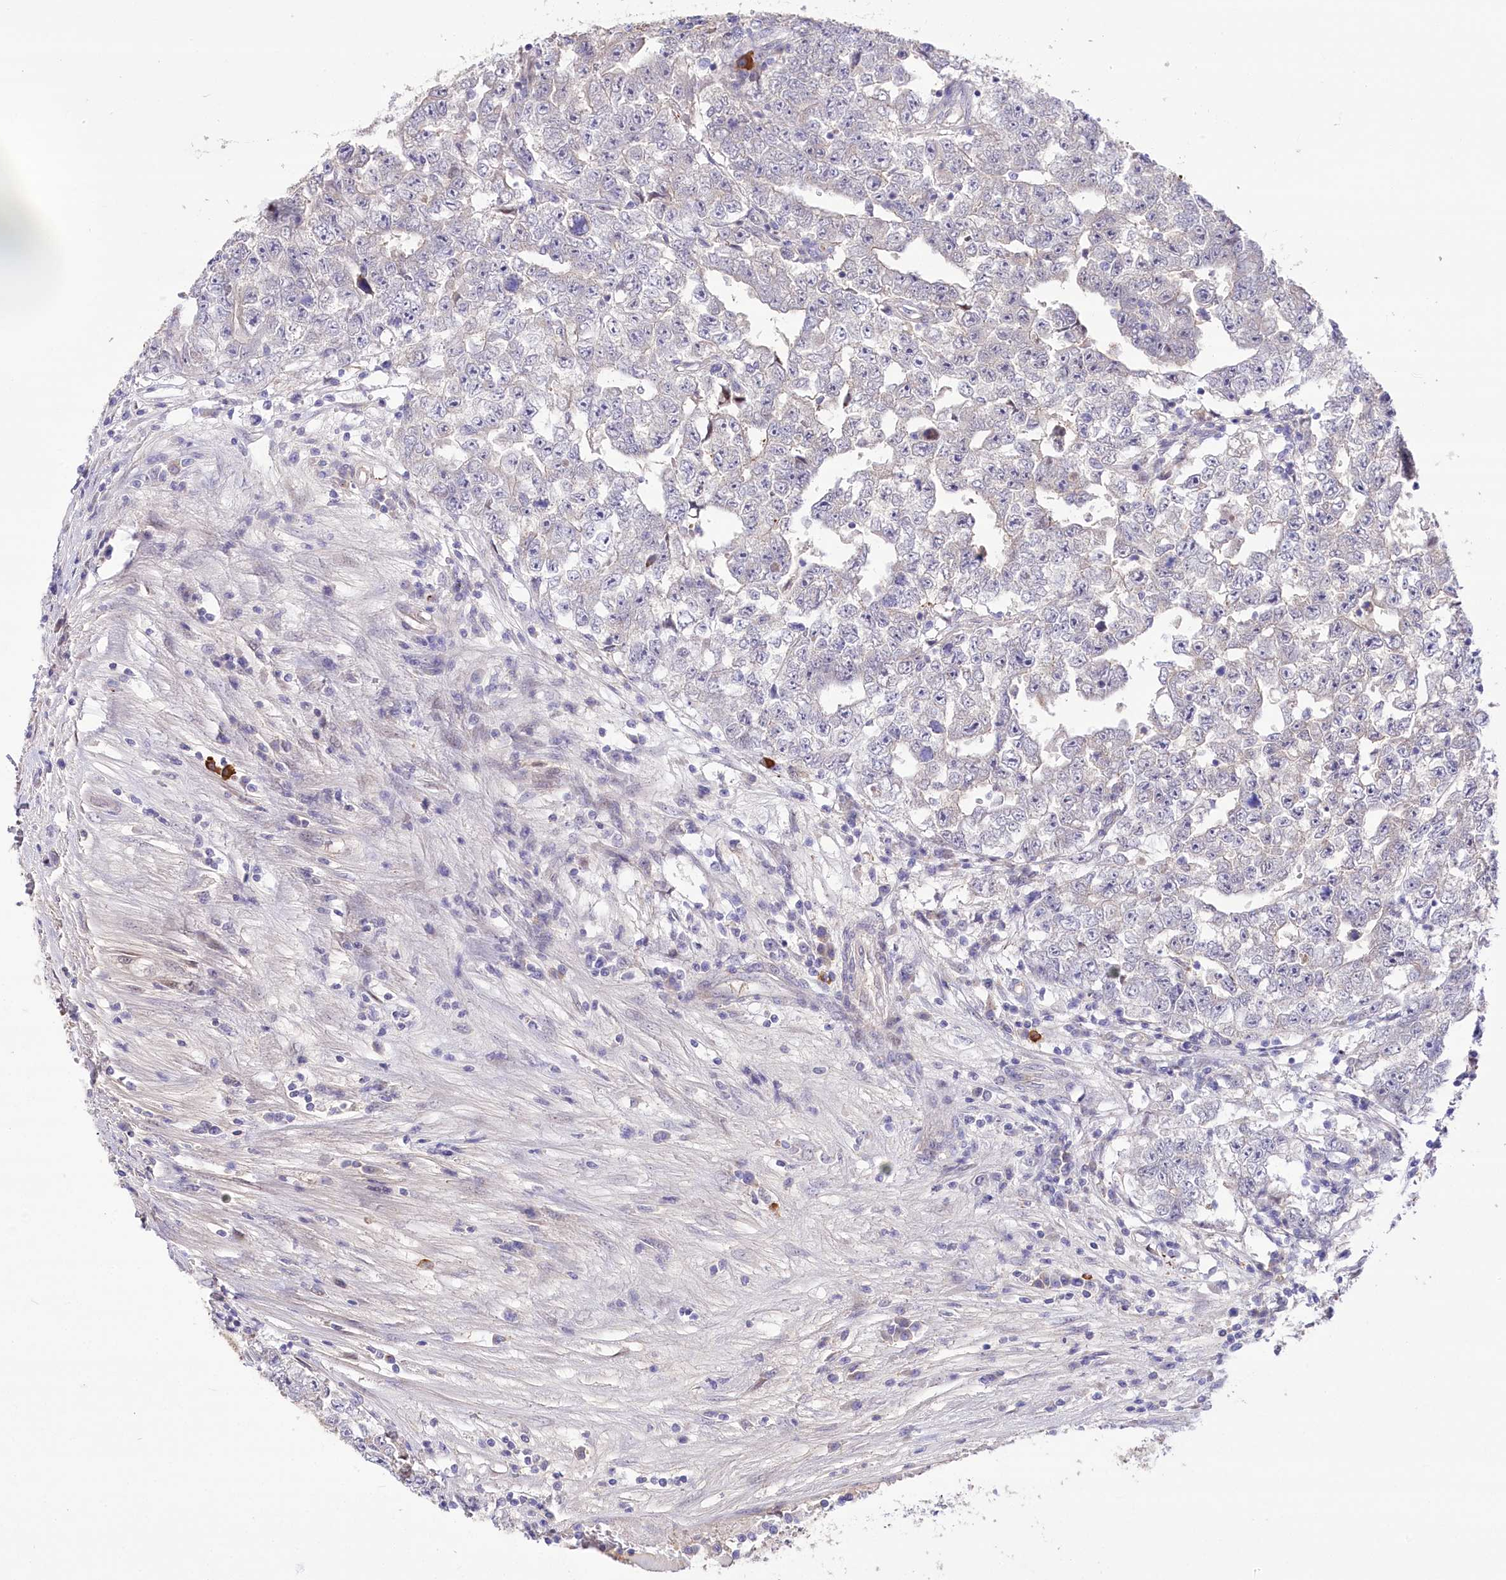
{"staining": {"intensity": "negative", "quantity": "none", "location": "none"}, "tissue": "testis cancer", "cell_type": "Tumor cells", "image_type": "cancer", "snomed": [{"axis": "morphology", "description": "Carcinoma, Embryonal, NOS"}, {"axis": "topography", "description": "Testis"}], "caption": "Testis embryonal carcinoma stained for a protein using immunohistochemistry displays no expression tumor cells.", "gene": "CEP164", "patient": {"sex": "male", "age": 25}}